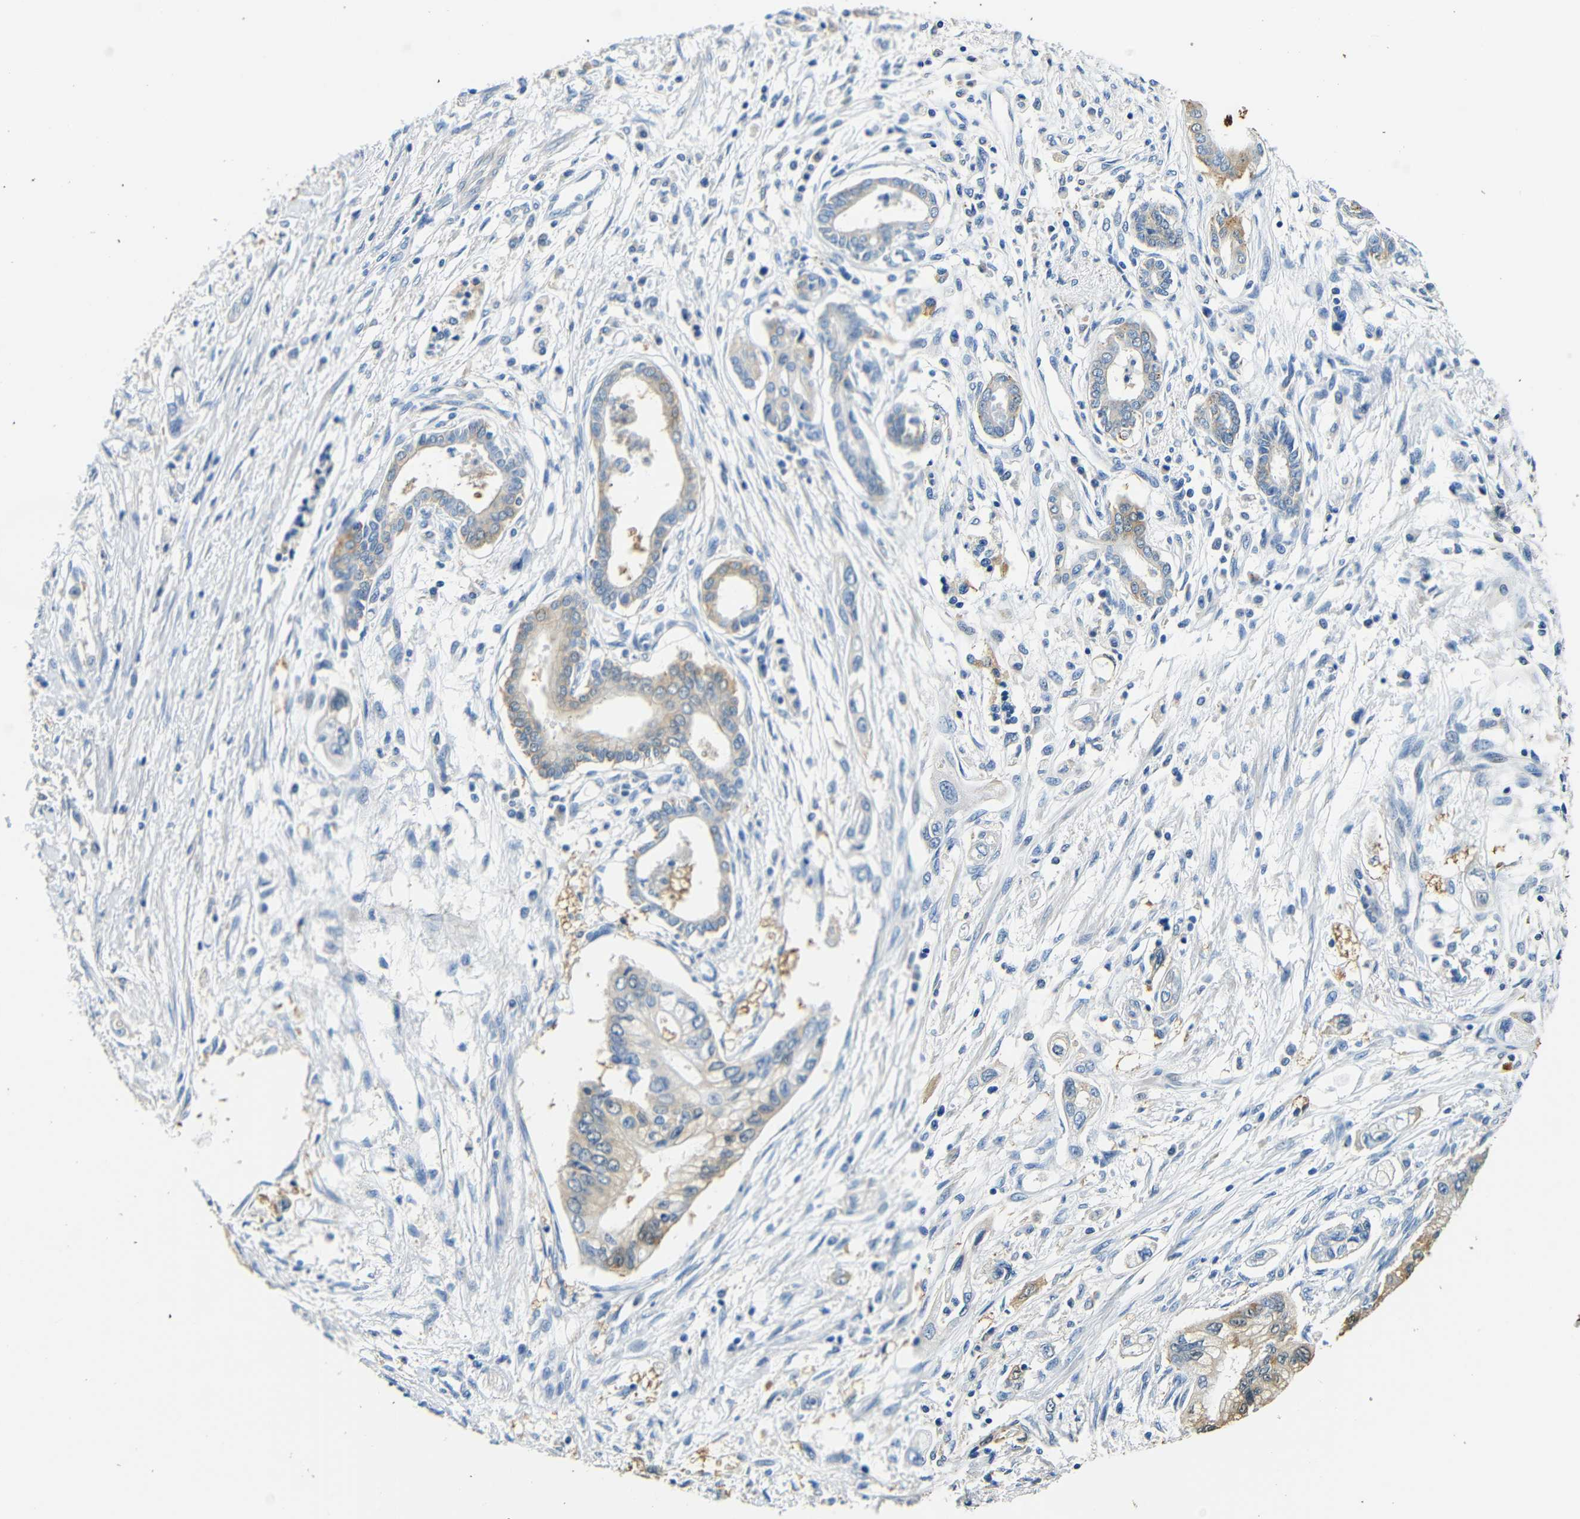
{"staining": {"intensity": "weak", "quantity": "<25%", "location": "cytoplasmic/membranous"}, "tissue": "pancreatic cancer", "cell_type": "Tumor cells", "image_type": "cancer", "snomed": [{"axis": "morphology", "description": "Adenocarcinoma, NOS"}, {"axis": "topography", "description": "Pancreas"}], "caption": "The immunohistochemistry photomicrograph has no significant positivity in tumor cells of pancreatic cancer tissue. The staining was performed using DAB (3,3'-diaminobenzidine) to visualize the protein expression in brown, while the nuclei were stained in blue with hematoxylin (Magnification: 20x).", "gene": "FMO5", "patient": {"sex": "male", "age": 56}}